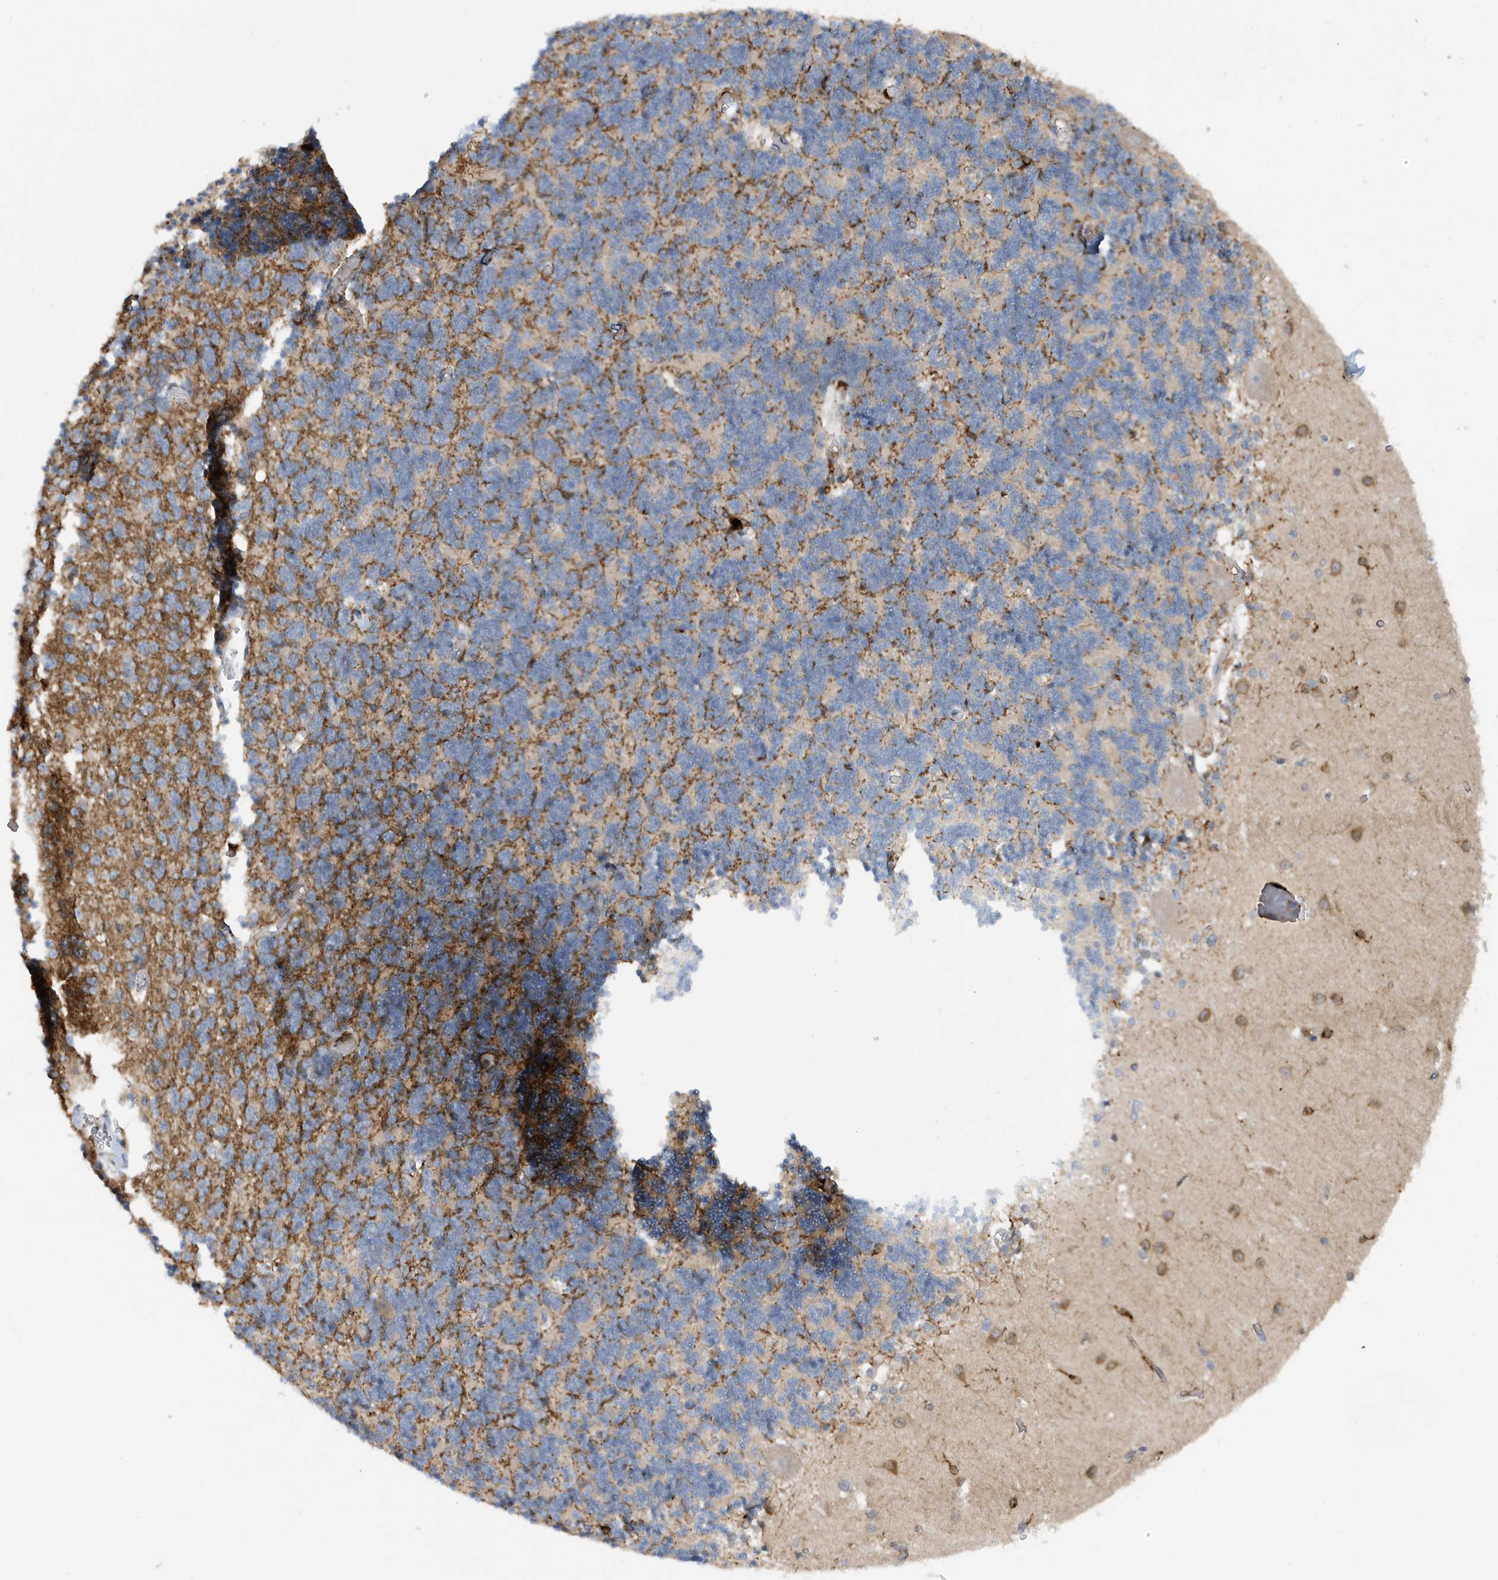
{"staining": {"intensity": "negative", "quantity": "none", "location": "none"}, "tissue": "cerebellum", "cell_type": "Cells in granular layer", "image_type": "normal", "snomed": [{"axis": "morphology", "description": "Normal tissue, NOS"}, {"axis": "topography", "description": "Cerebellum"}], "caption": "This is an immunohistochemistry (IHC) histopathology image of normal cerebellum. There is no staining in cells in granular layer.", "gene": "NSUN3", "patient": {"sex": "male", "age": 37}}